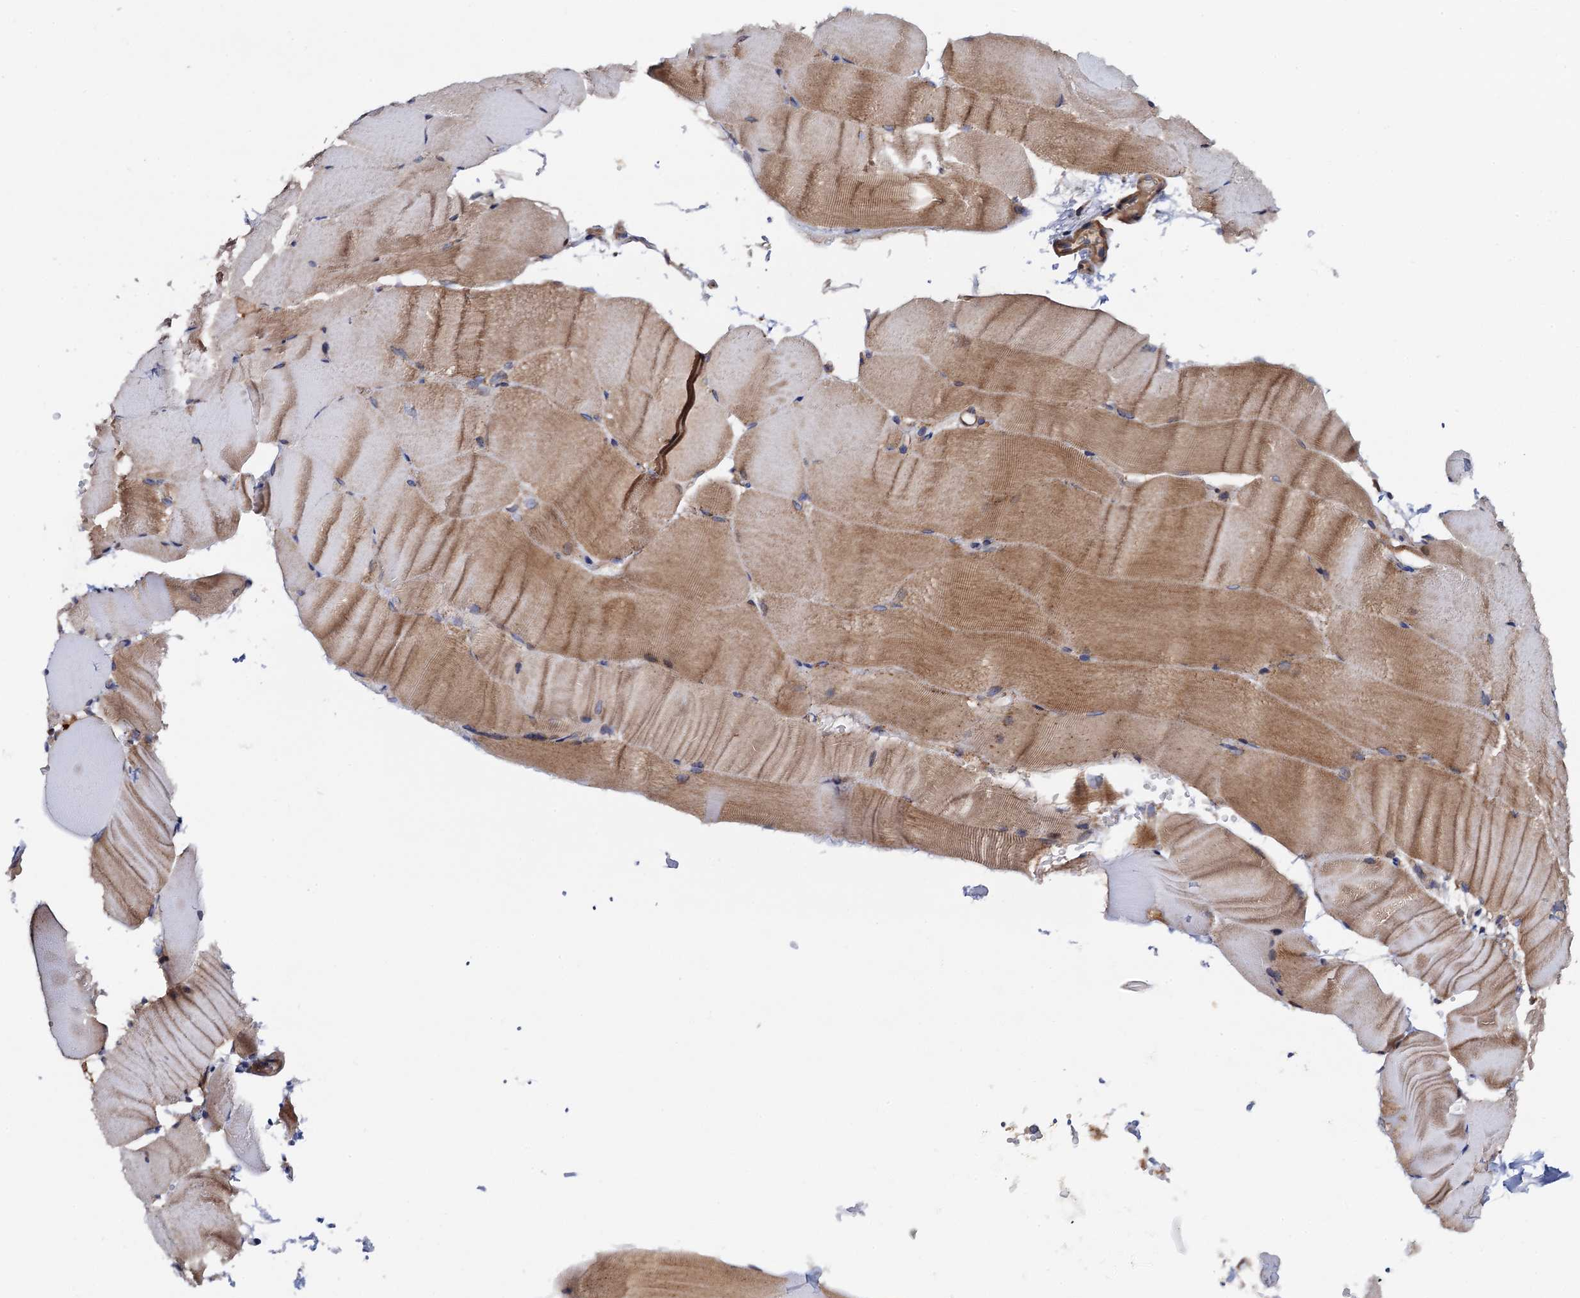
{"staining": {"intensity": "moderate", "quantity": "25%-75%", "location": "cytoplasmic/membranous"}, "tissue": "skeletal muscle", "cell_type": "Myocytes", "image_type": "normal", "snomed": [{"axis": "morphology", "description": "Normal tissue, NOS"}, {"axis": "topography", "description": "Skeletal muscle"}, {"axis": "topography", "description": "Parathyroid gland"}], "caption": "Human skeletal muscle stained for a protein (brown) displays moderate cytoplasmic/membranous positive staining in approximately 25%-75% of myocytes.", "gene": "MRPL48", "patient": {"sex": "female", "age": 37}}